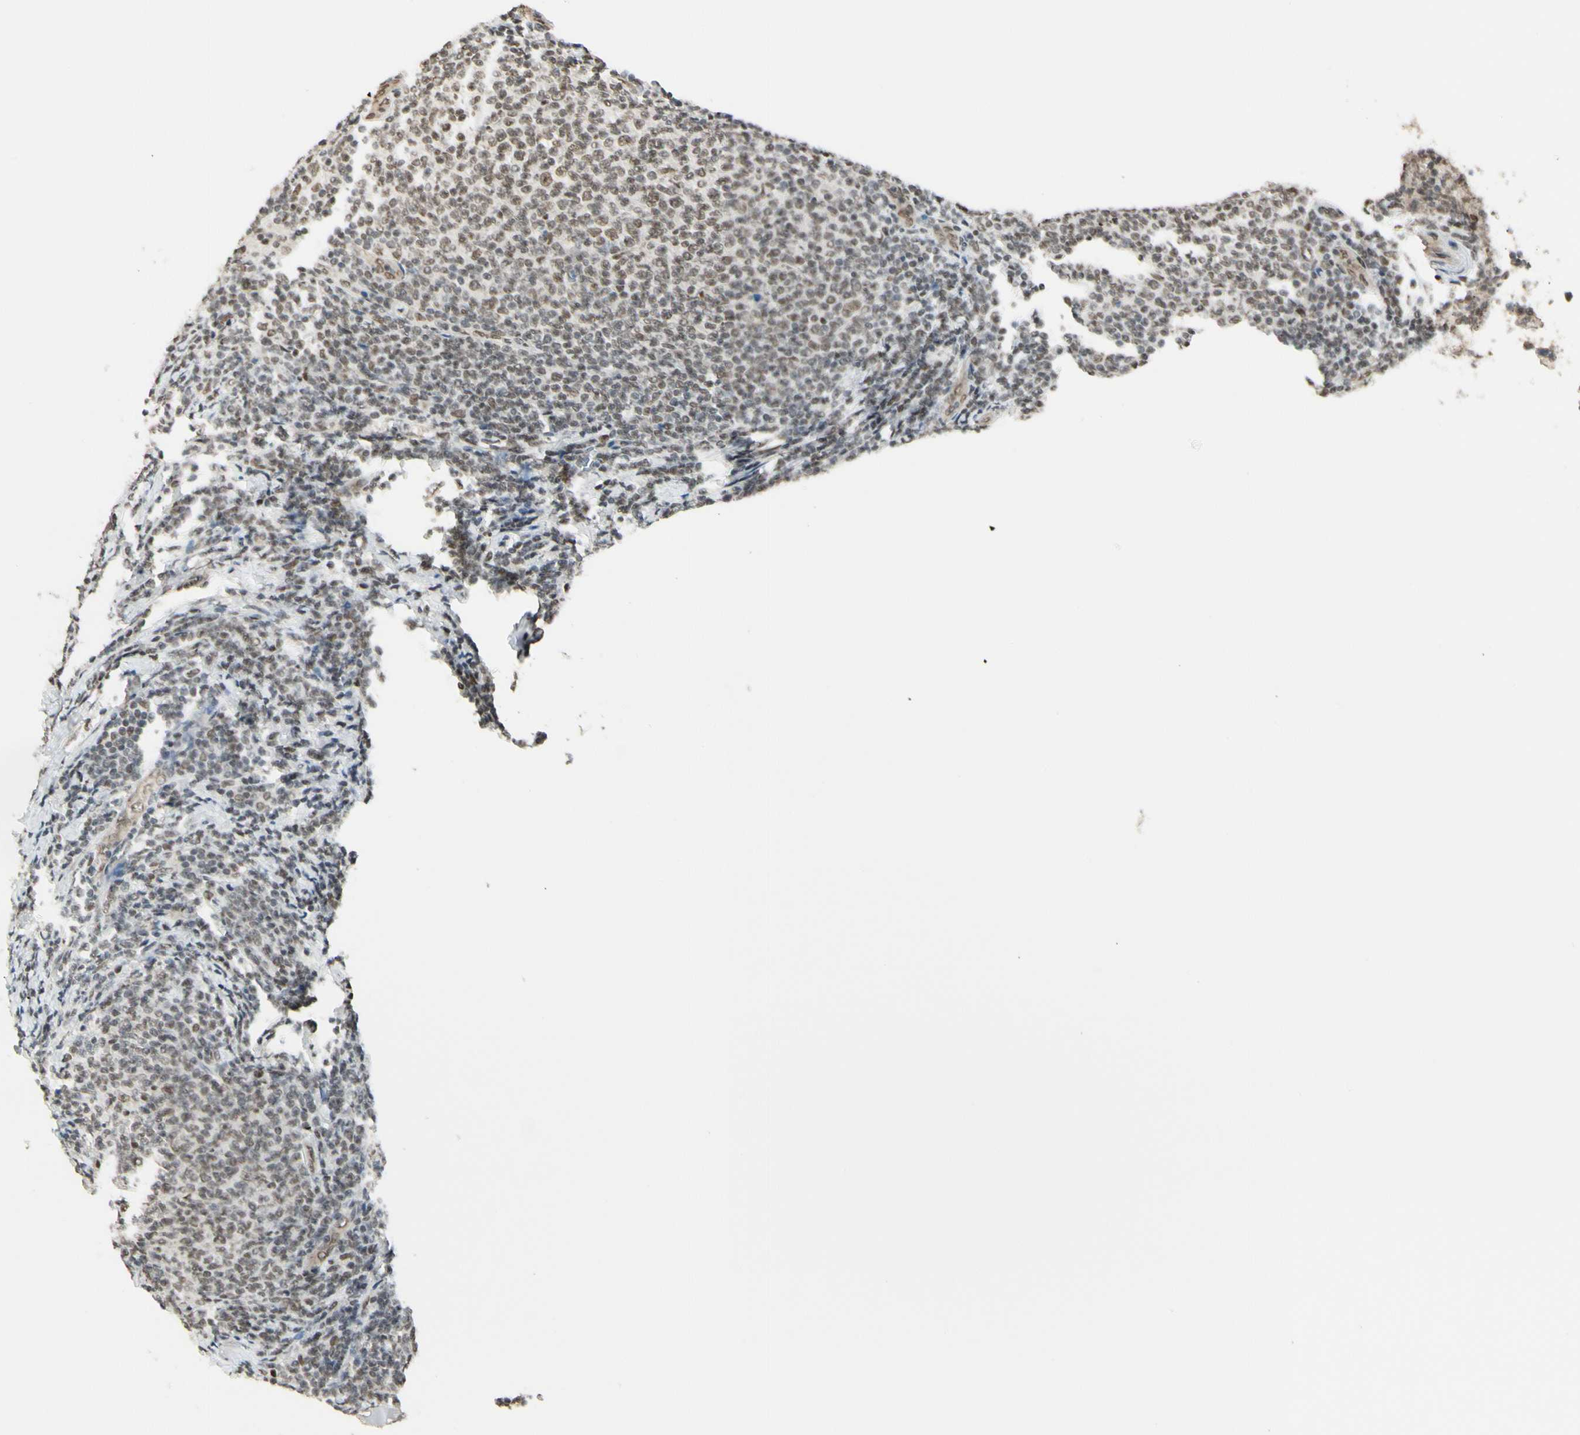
{"staining": {"intensity": "weak", "quantity": "25%-75%", "location": "nuclear"}, "tissue": "lymphoma", "cell_type": "Tumor cells", "image_type": "cancer", "snomed": [{"axis": "morphology", "description": "Malignant lymphoma, non-Hodgkin's type, Low grade"}, {"axis": "topography", "description": "Lymph node"}], "caption": "There is low levels of weak nuclear expression in tumor cells of lymphoma, as demonstrated by immunohistochemical staining (brown color).", "gene": "SUFU", "patient": {"sex": "male", "age": 66}}